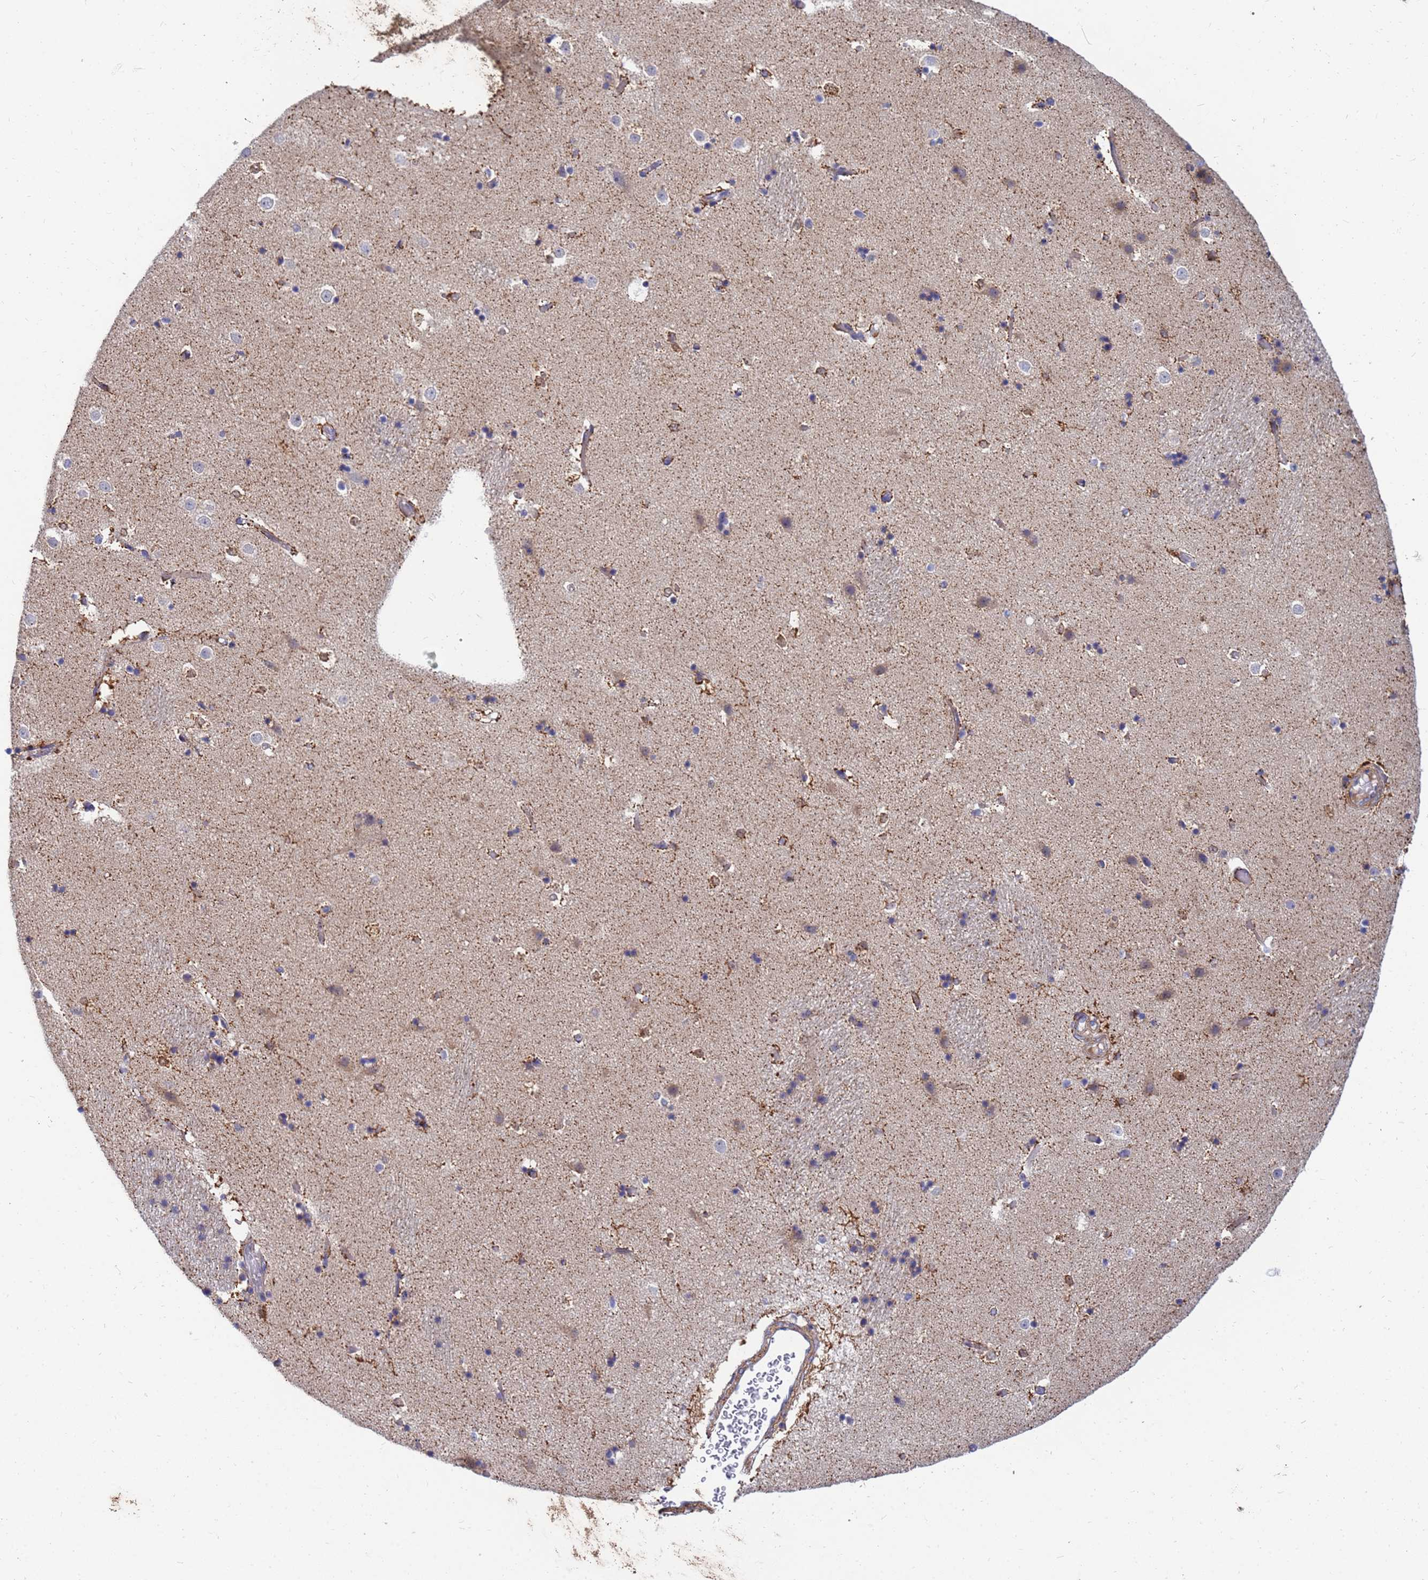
{"staining": {"intensity": "moderate", "quantity": "25%-75%", "location": "cytoplasmic/membranous"}, "tissue": "caudate", "cell_type": "Glial cells", "image_type": "normal", "snomed": [{"axis": "morphology", "description": "Normal tissue, NOS"}, {"axis": "topography", "description": "Lateral ventricle wall"}], "caption": "The photomicrograph exhibits a brown stain indicating the presence of a protein in the cytoplasmic/membranous of glial cells in caudate. (Brightfield microscopy of DAB IHC at high magnification).", "gene": "SDR39U1", "patient": {"sex": "female", "age": 52}}